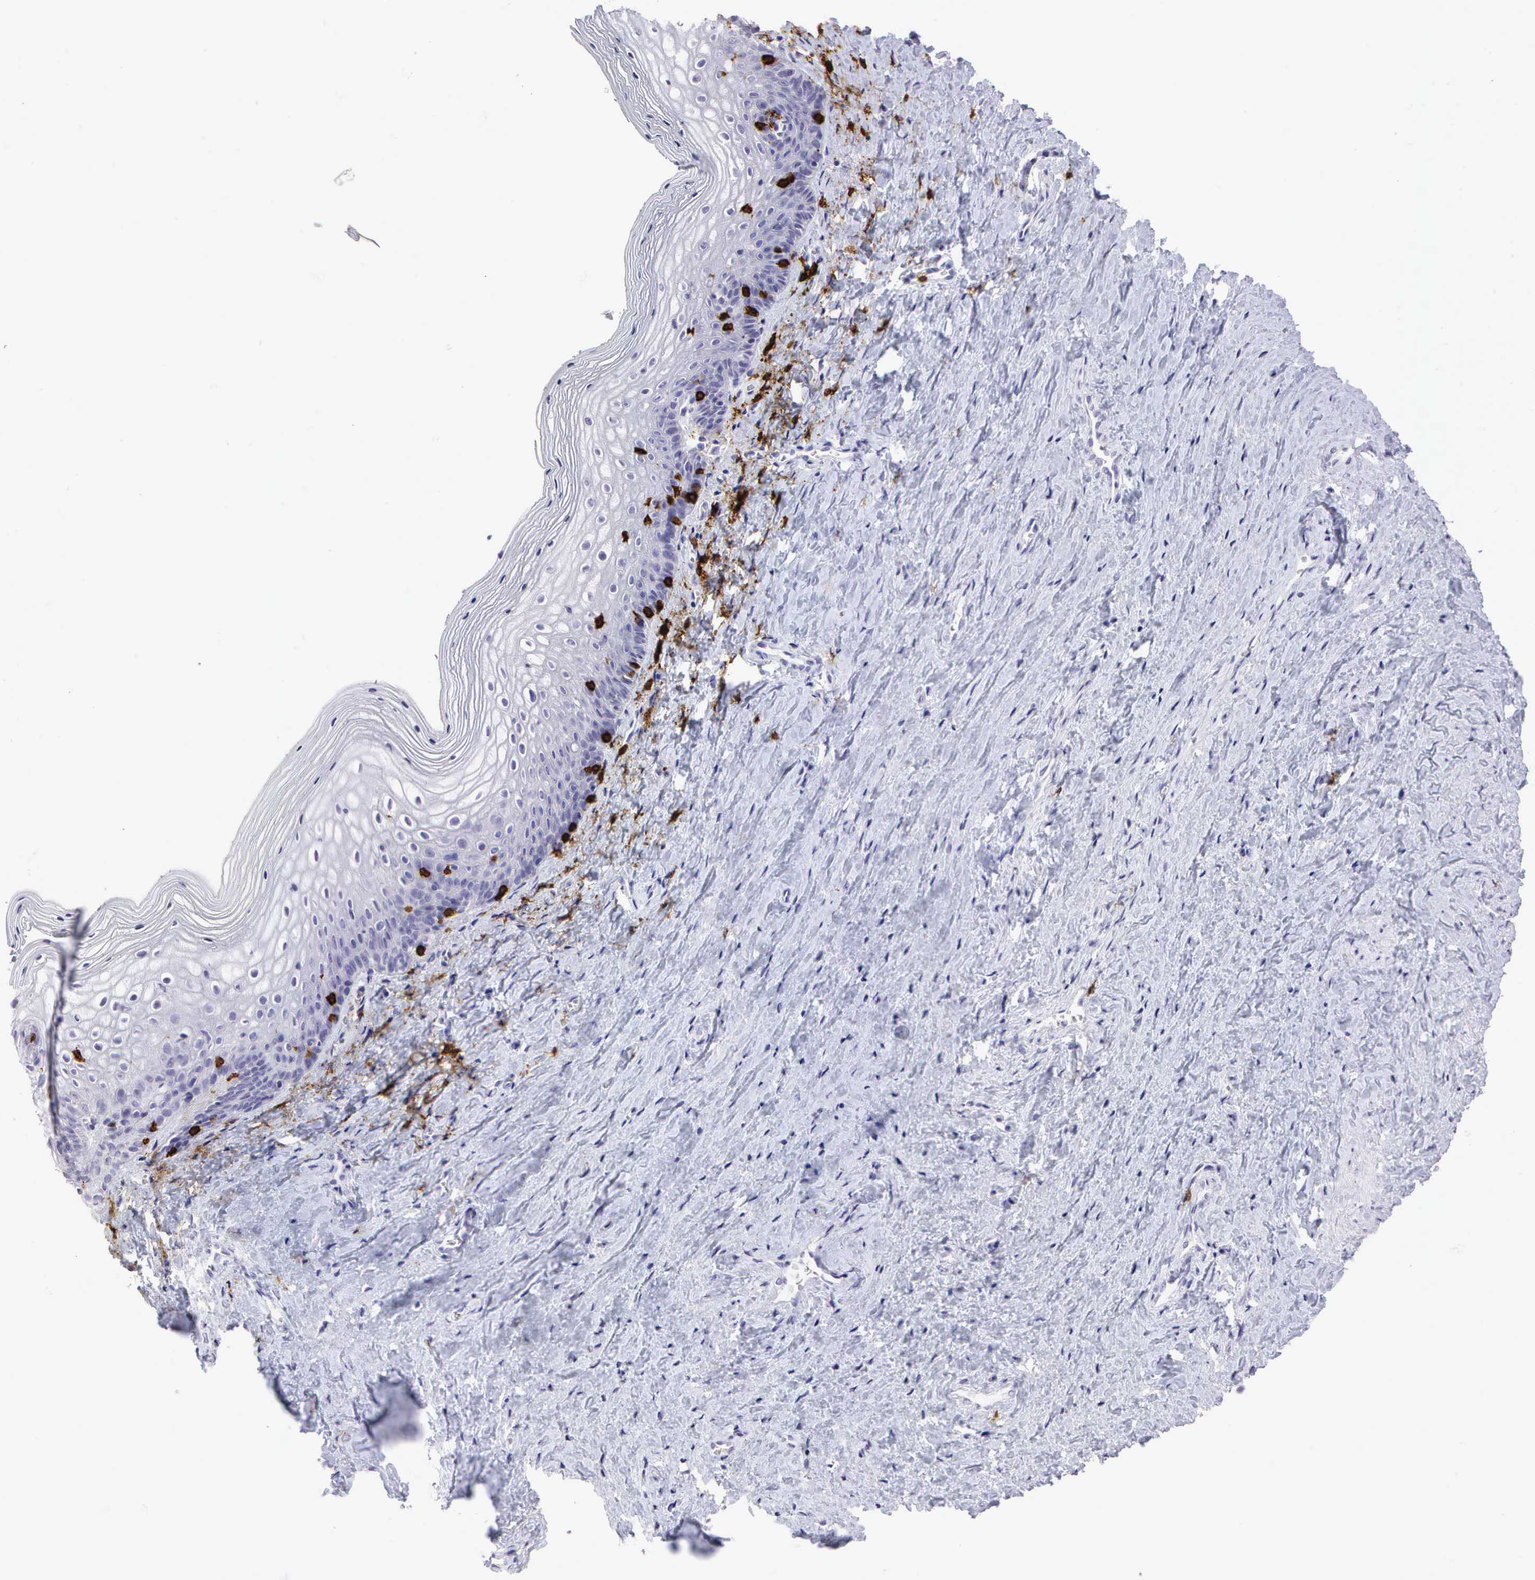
{"staining": {"intensity": "negative", "quantity": "none", "location": "none"}, "tissue": "vagina", "cell_type": "Squamous epithelial cells", "image_type": "normal", "snomed": [{"axis": "morphology", "description": "Normal tissue, NOS"}, {"axis": "topography", "description": "Vagina"}], "caption": "The histopathology image demonstrates no significant expression in squamous epithelial cells of vagina.", "gene": "CD8A", "patient": {"sex": "female", "age": 46}}